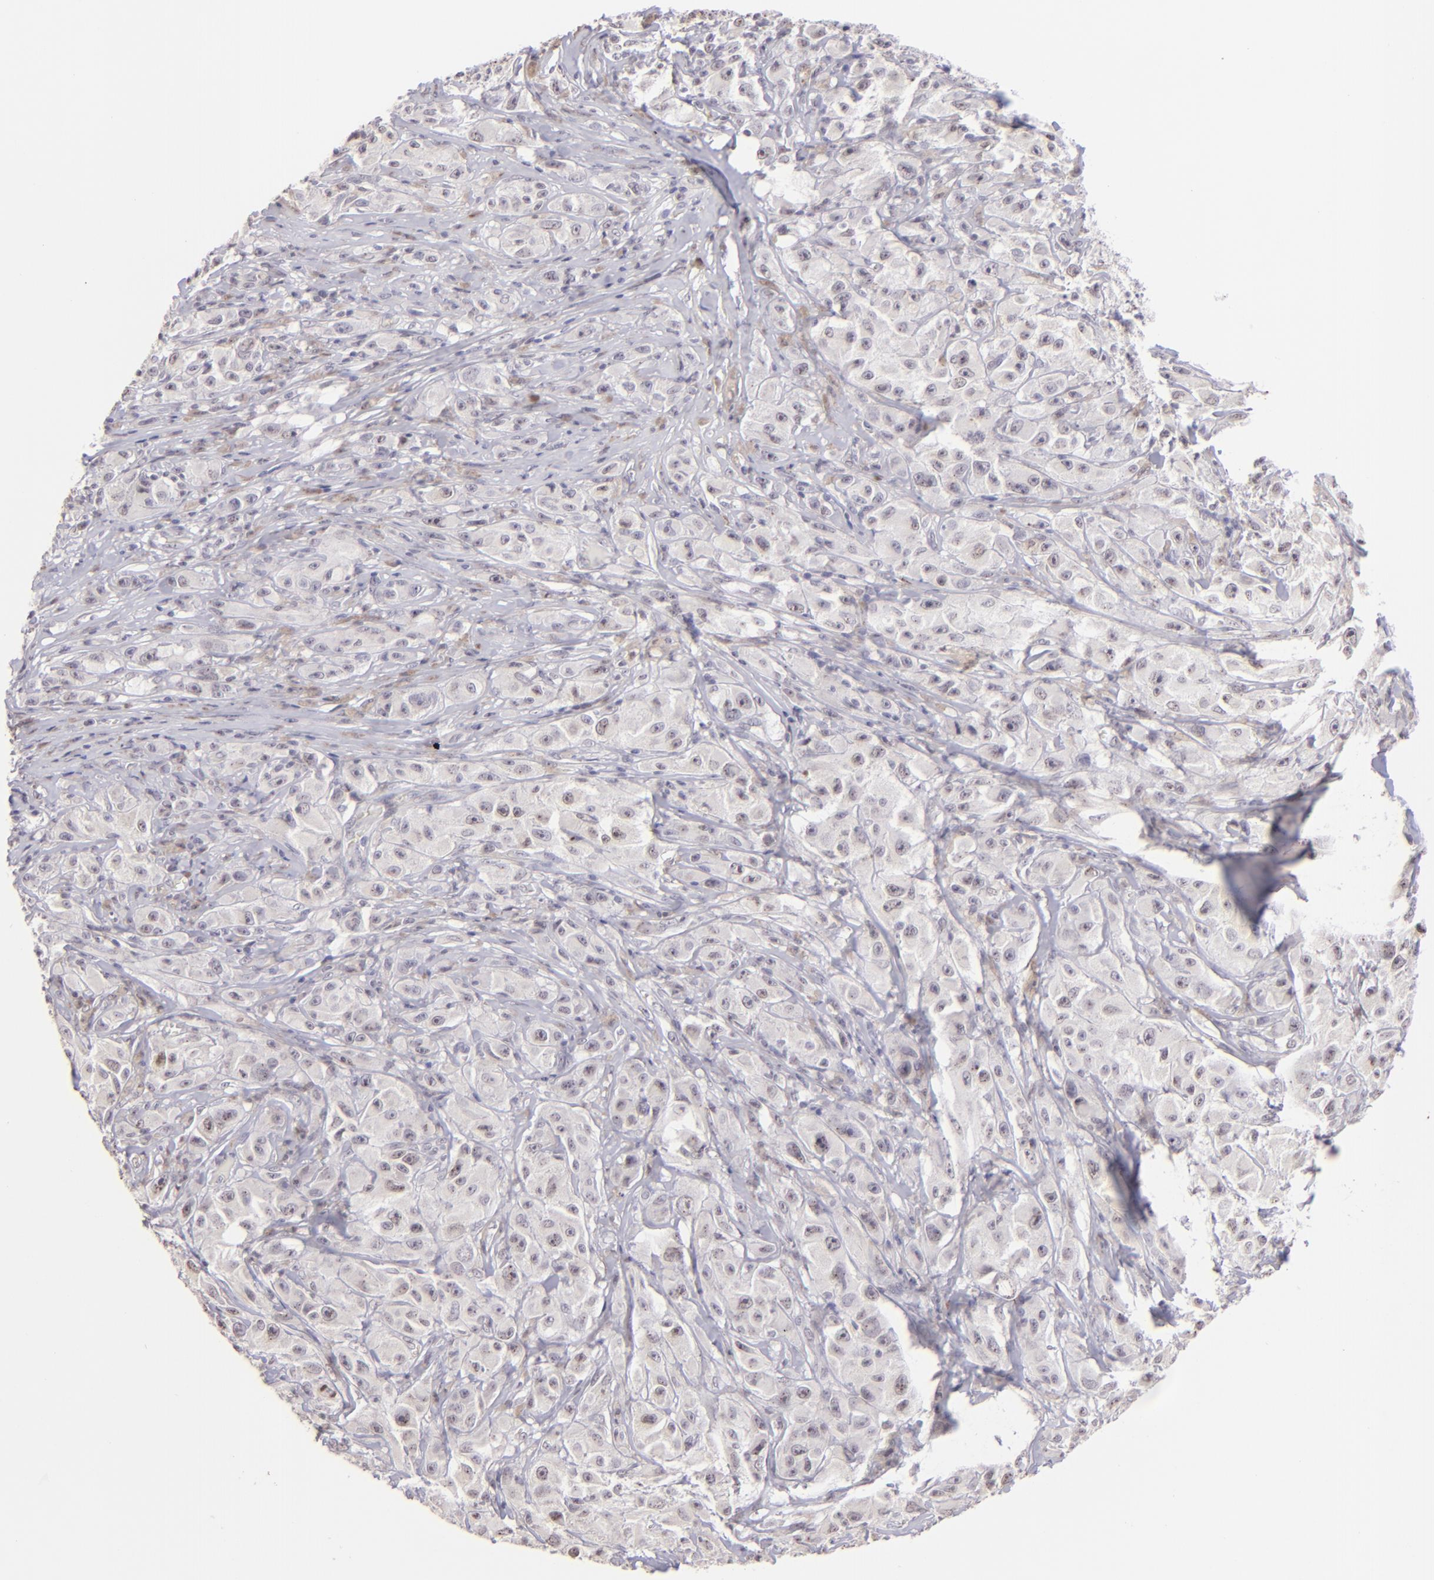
{"staining": {"intensity": "negative", "quantity": "none", "location": "none"}, "tissue": "melanoma", "cell_type": "Tumor cells", "image_type": "cancer", "snomed": [{"axis": "morphology", "description": "Malignant melanoma, NOS"}, {"axis": "topography", "description": "Skin"}], "caption": "Immunohistochemistry image of human malignant melanoma stained for a protein (brown), which reveals no staining in tumor cells.", "gene": "MAGEA1", "patient": {"sex": "male", "age": 56}}